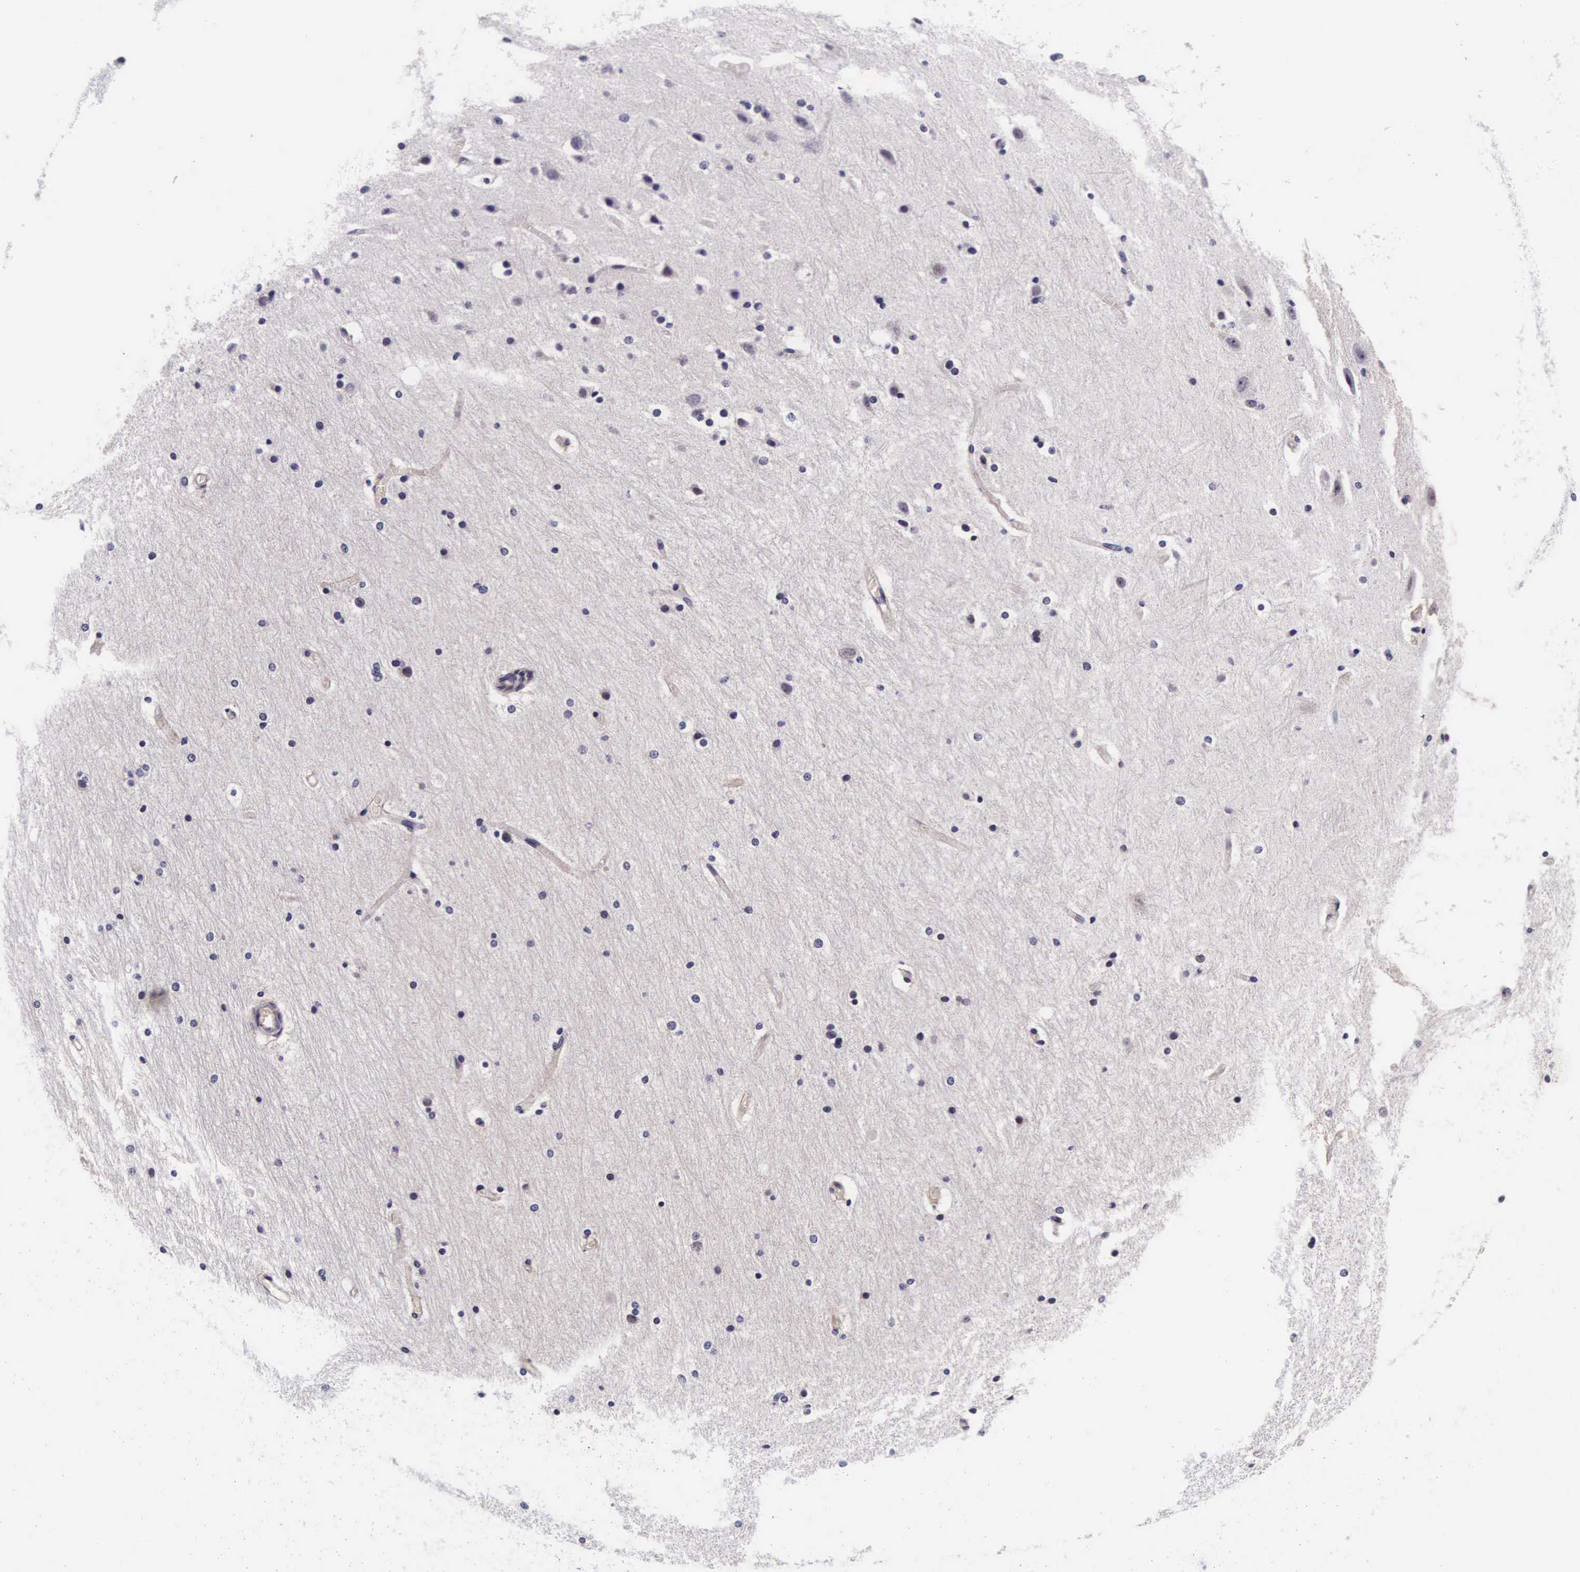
{"staining": {"intensity": "weak", "quantity": "25%-75%", "location": "cytoplasmic/membranous"}, "tissue": "cerebral cortex", "cell_type": "Endothelial cells", "image_type": "normal", "snomed": [{"axis": "morphology", "description": "Normal tissue, NOS"}, {"axis": "topography", "description": "Cerebral cortex"}, {"axis": "topography", "description": "Hippocampus"}], "caption": "Protein expression analysis of unremarkable cerebral cortex demonstrates weak cytoplasmic/membranous staining in approximately 25%-75% of endothelial cells. The staining is performed using DAB brown chromogen to label protein expression. The nuclei are counter-stained blue using hematoxylin.", "gene": "PHETA2", "patient": {"sex": "female", "age": 19}}